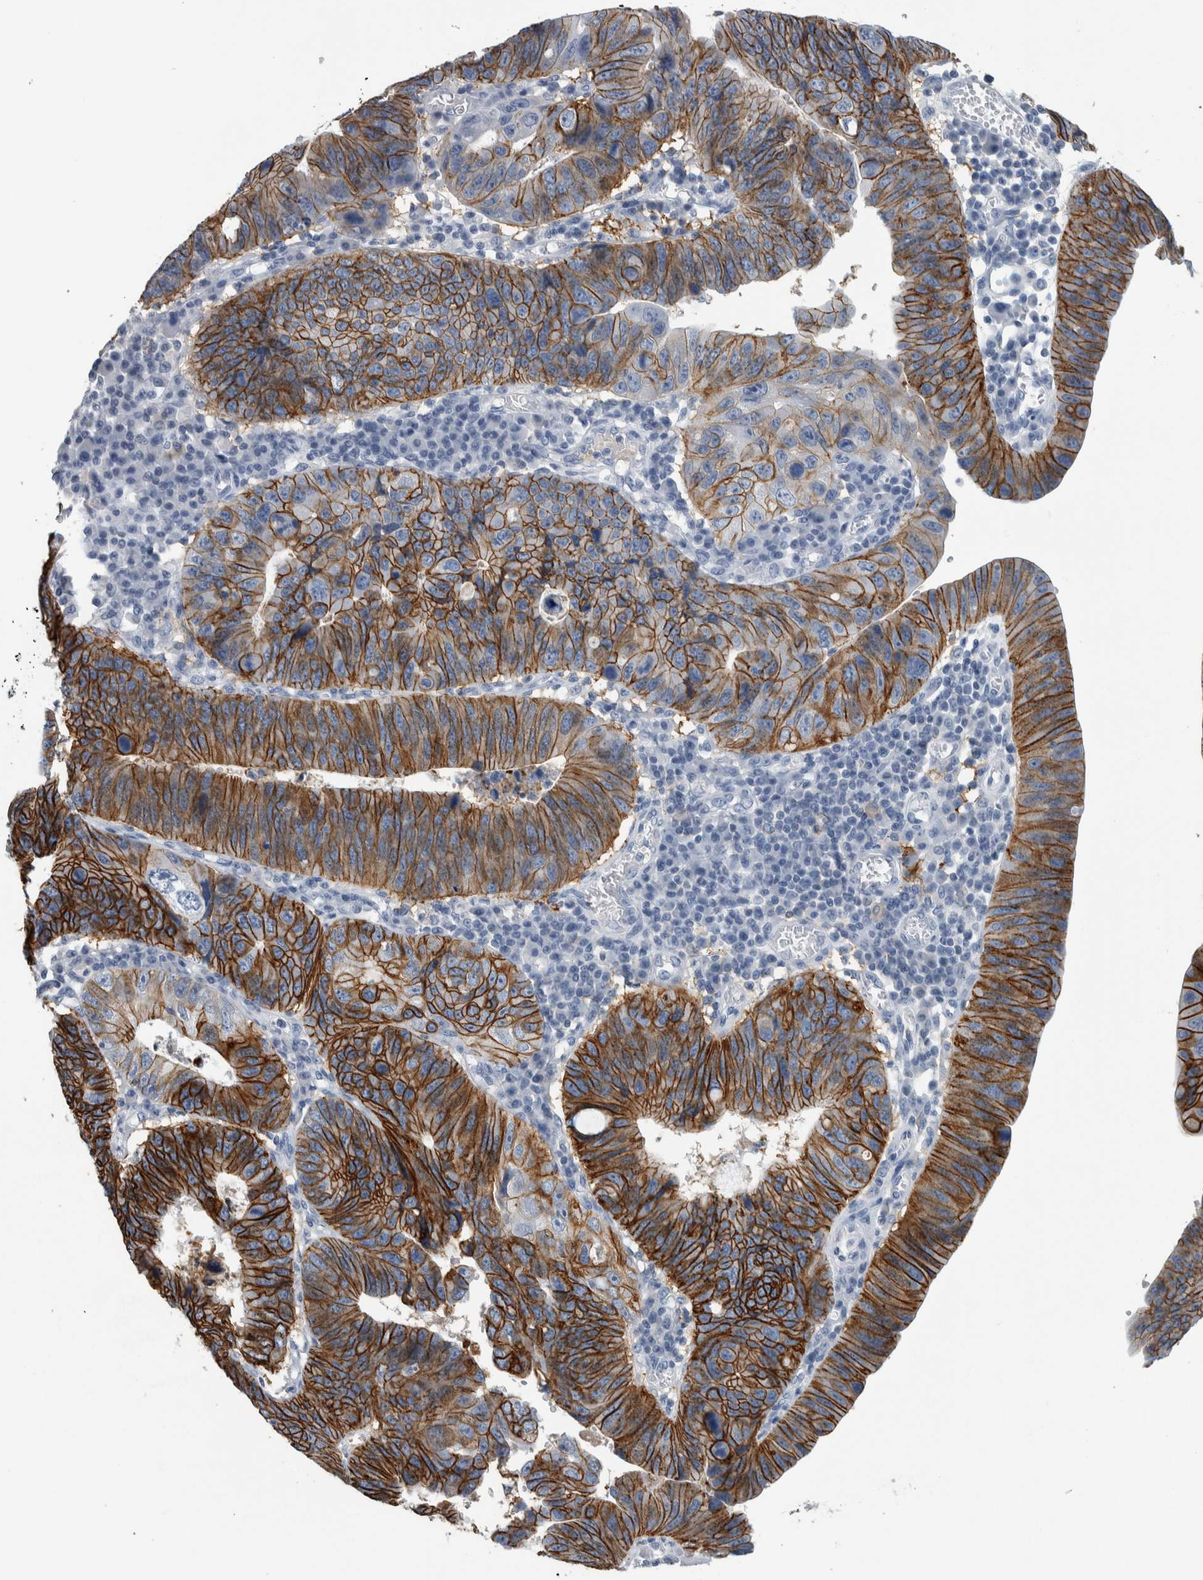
{"staining": {"intensity": "strong", "quantity": ">75%", "location": "cytoplasmic/membranous"}, "tissue": "stomach cancer", "cell_type": "Tumor cells", "image_type": "cancer", "snomed": [{"axis": "morphology", "description": "Adenocarcinoma, NOS"}, {"axis": "topography", "description": "Stomach"}], "caption": "This photomicrograph exhibits immunohistochemistry staining of stomach cancer (adenocarcinoma), with high strong cytoplasmic/membranous expression in approximately >75% of tumor cells.", "gene": "CDH17", "patient": {"sex": "male", "age": 59}}